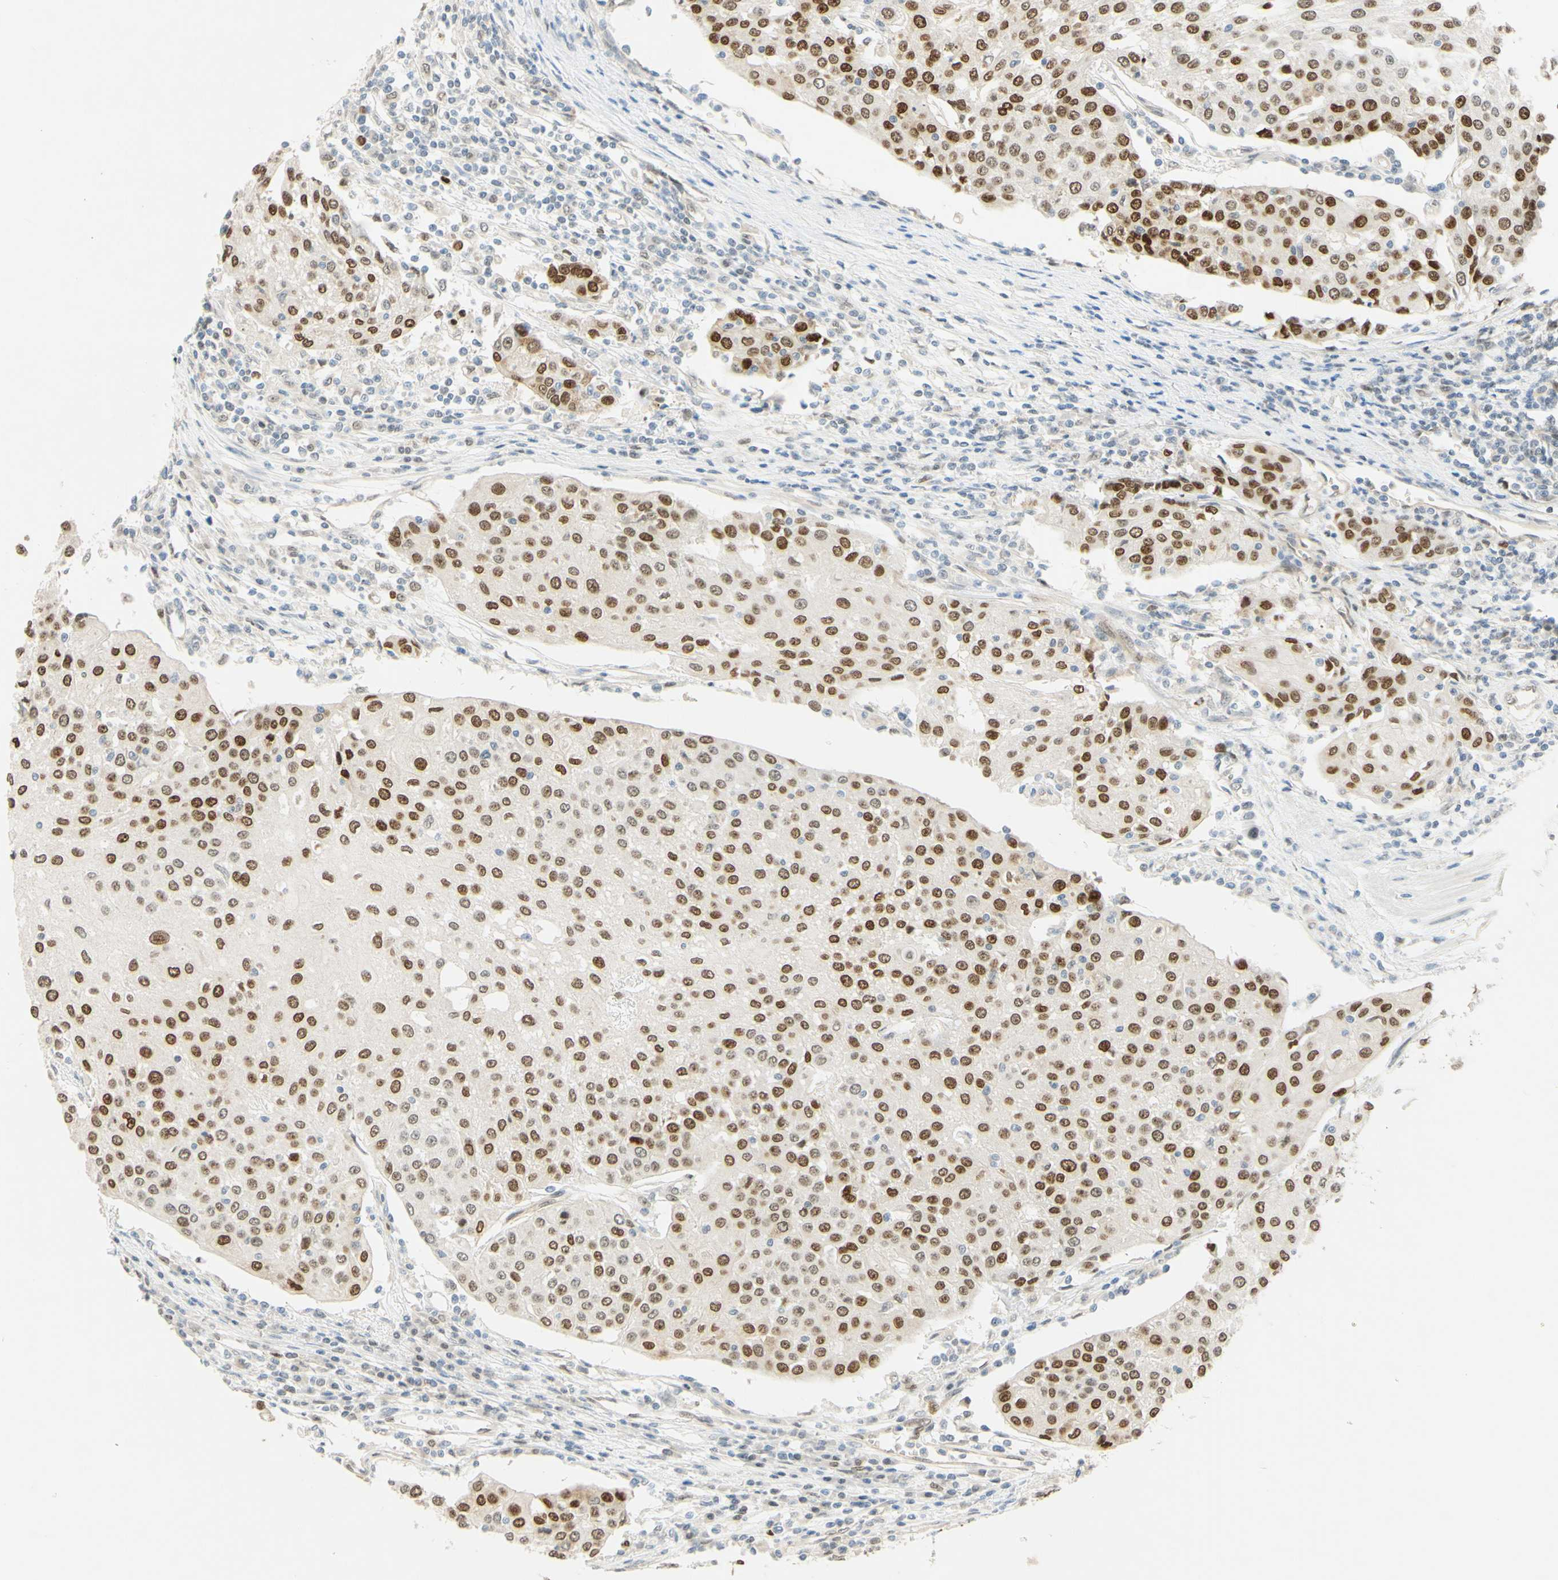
{"staining": {"intensity": "moderate", "quantity": "25%-75%", "location": "cytoplasmic/membranous,nuclear"}, "tissue": "urothelial cancer", "cell_type": "Tumor cells", "image_type": "cancer", "snomed": [{"axis": "morphology", "description": "Urothelial carcinoma, High grade"}, {"axis": "topography", "description": "Urinary bladder"}], "caption": "Immunohistochemical staining of urothelial cancer displays moderate cytoplasmic/membranous and nuclear protein staining in approximately 25%-75% of tumor cells. The protein of interest is stained brown, and the nuclei are stained in blue (DAB IHC with brightfield microscopy, high magnification).", "gene": "POLB", "patient": {"sex": "female", "age": 85}}